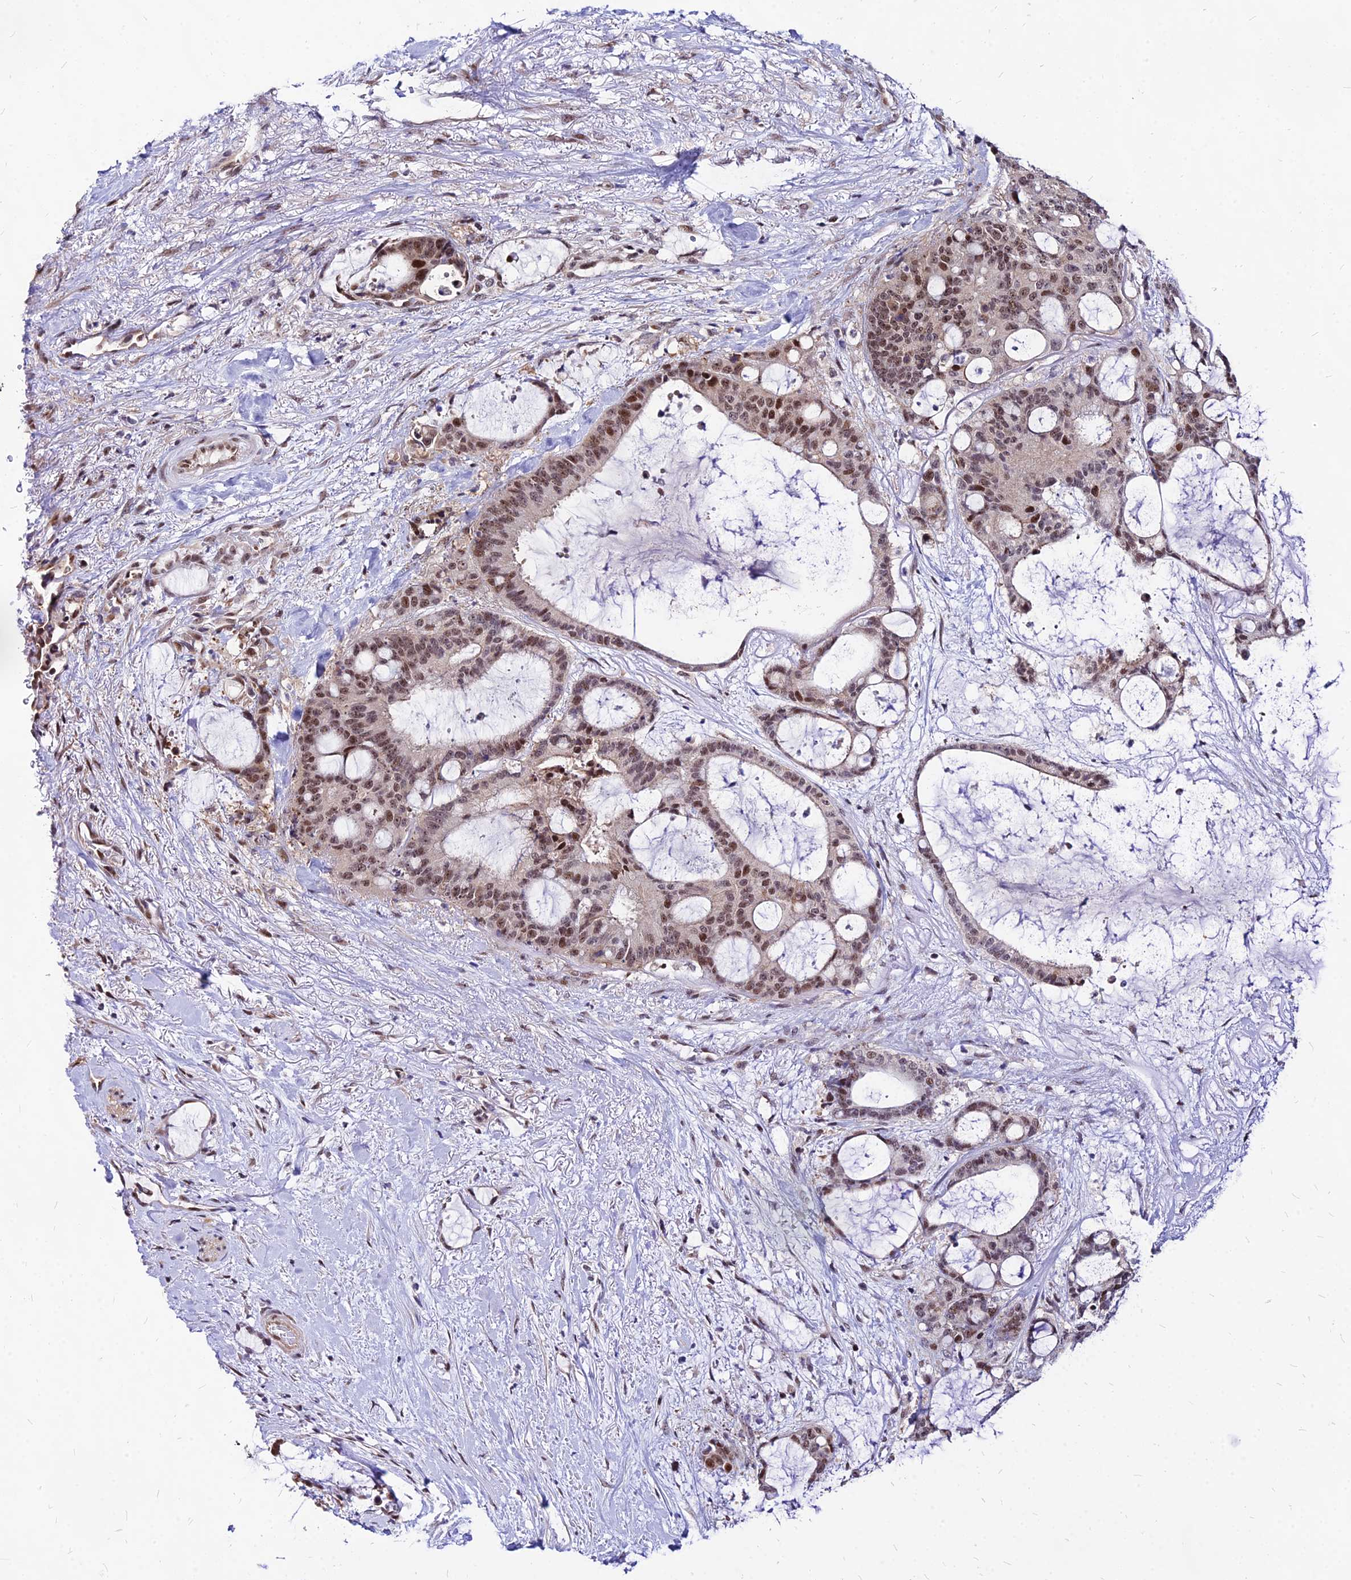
{"staining": {"intensity": "moderate", "quantity": ">75%", "location": "nuclear"}, "tissue": "liver cancer", "cell_type": "Tumor cells", "image_type": "cancer", "snomed": [{"axis": "morphology", "description": "Normal tissue, NOS"}, {"axis": "morphology", "description": "Cholangiocarcinoma"}, {"axis": "topography", "description": "Liver"}, {"axis": "topography", "description": "Peripheral nerve tissue"}], "caption": "This is an image of immunohistochemistry staining of cholangiocarcinoma (liver), which shows moderate staining in the nuclear of tumor cells.", "gene": "DDX55", "patient": {"sex": "female", "age": 73}}